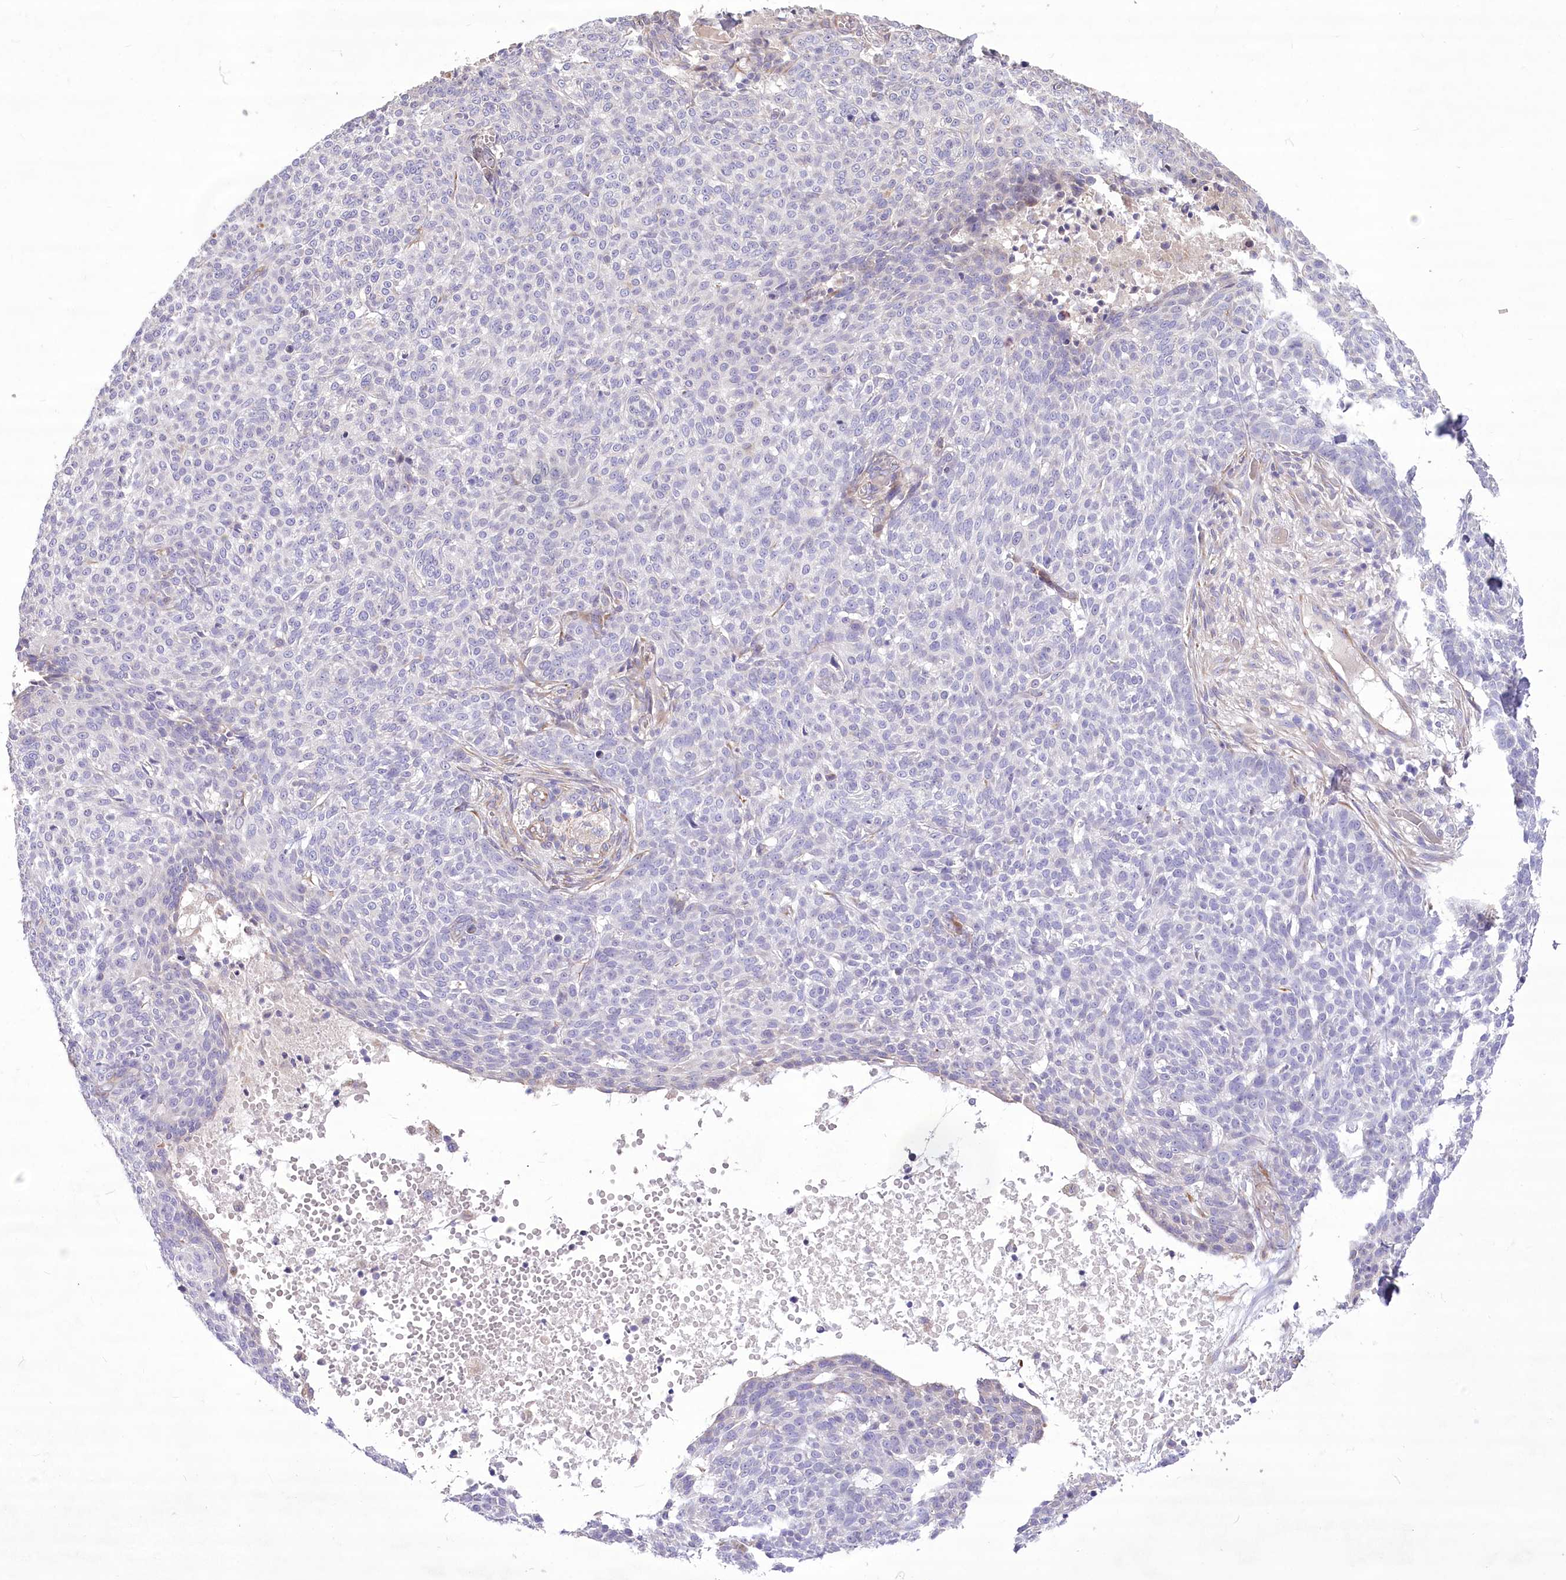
{"staining": {"intensity": "negative", "quantity": "none", "location": "none"}, "tissue": "skin cancer", "cell_type": "Tumor cells", "image_type": "cancer", "snomed": [{"axis": "morphology", "description": "Basal cell carcinoma"}, {"axis": "topography", "description": "Skin"}], "caption": "The histopathology image demonstrates no significant staining in tumor cells of skin cancer. (Stains: DAB immunohistochemistry with hematoxylin counter stain, Microscopy: brightfield microscopy at high magnification).", "gene": "ANGPTL3", "patient": {"sex": "male", "age": 85}}